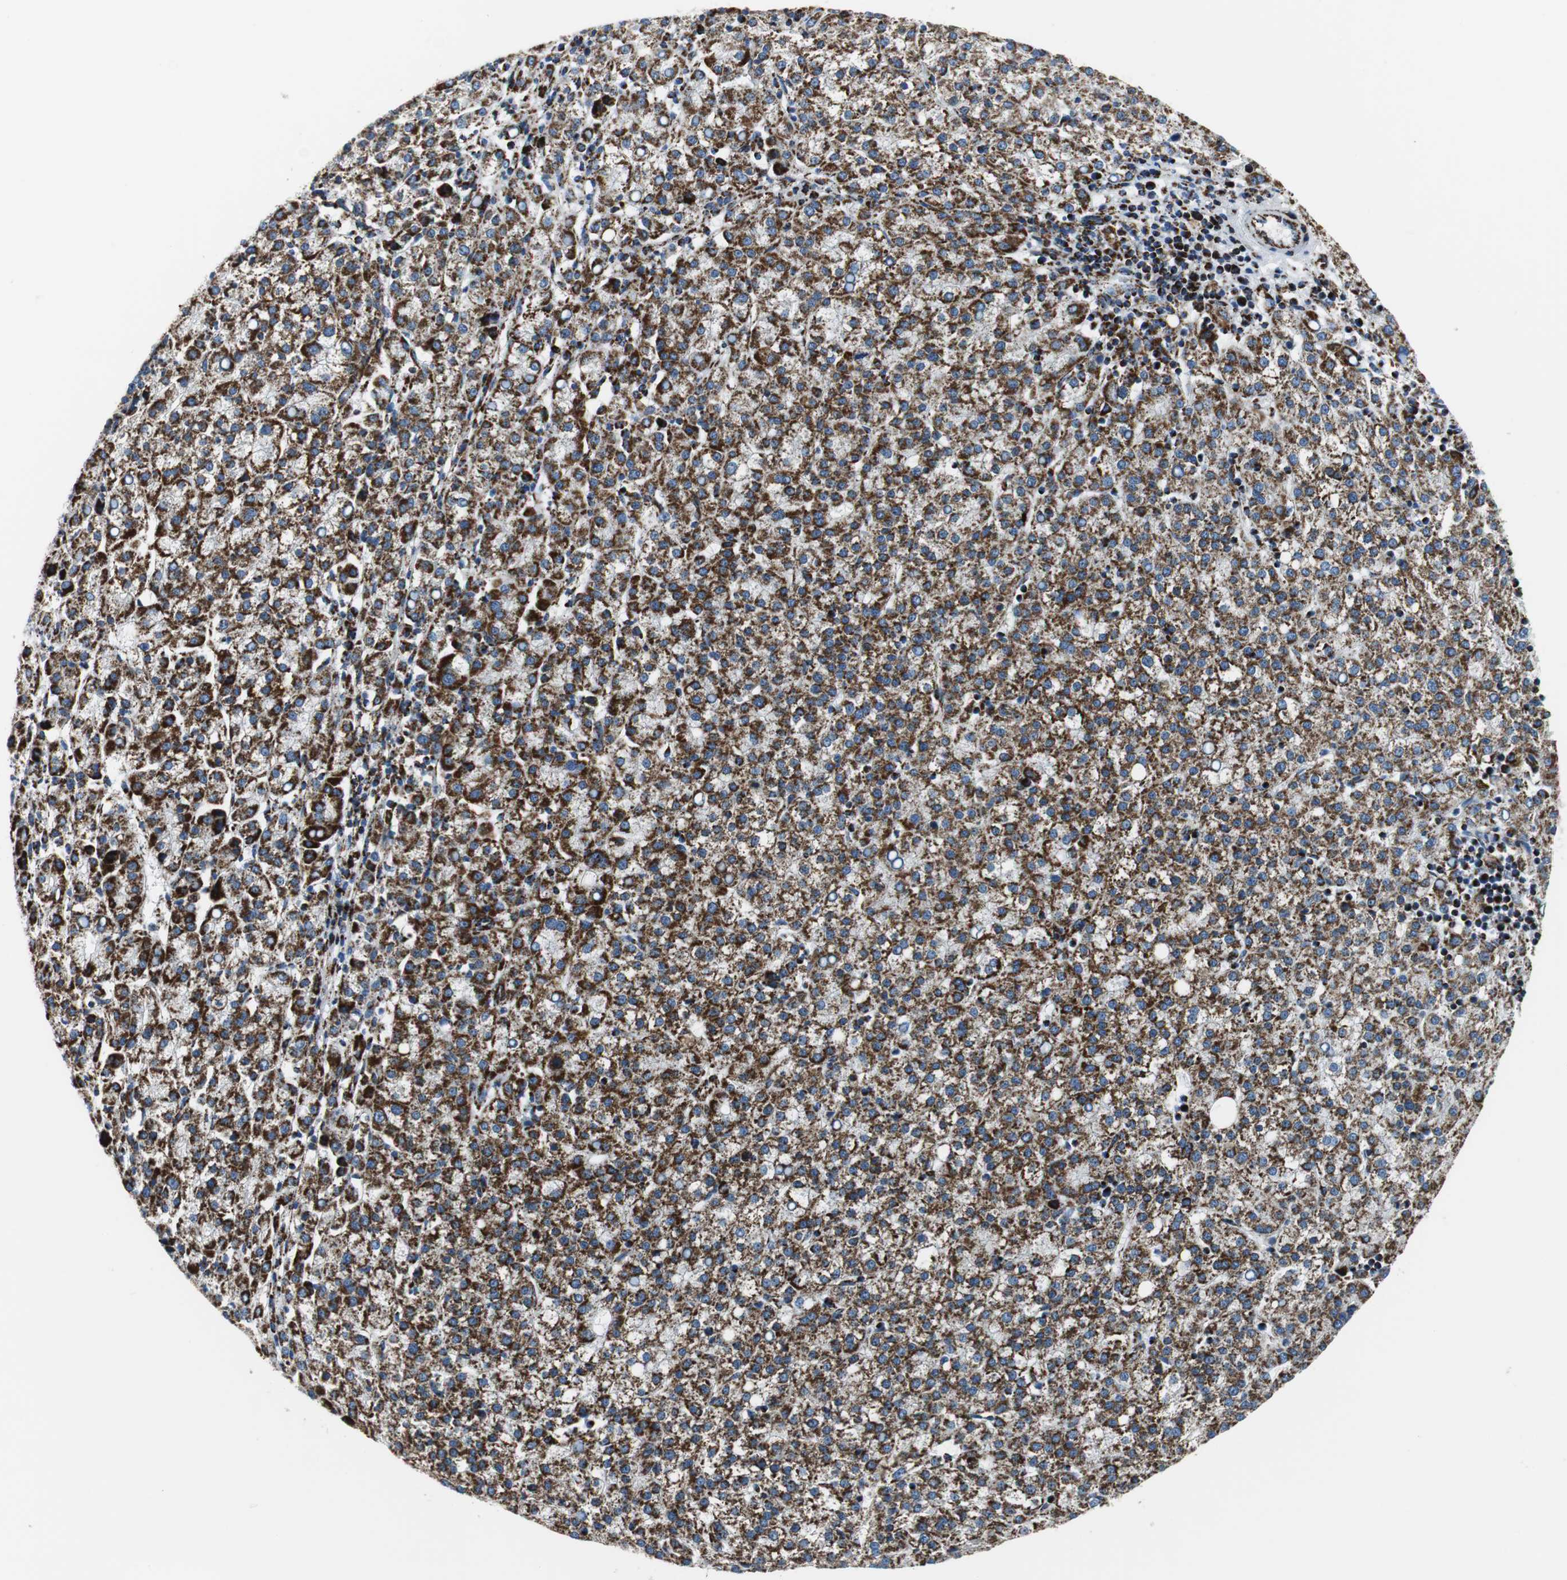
{"staining": {"intensity": "strong", "quantity": ">75%", "location": "cytoplasmic/membranous"}, "tissue": "liver cancer", "cell_type": "Tumor cells", "image_type": "cancer", "snomed": [{"axis": "morphology", "description": "Carcinoma, Hepatocellular, NOS"}, {"axis": "topography", "description": "Liver"}], "caption": "DAB (3,3'-diaminobenzidine) immunohistochemical staining of liver cancer (hepatocellular carcinoma) exhibits strong cytoplasmic/membranous protein expression in about >75% of tumor cells.", "gene": "C1QTNF7", "patient": {"sex": "female", "age": 58}}